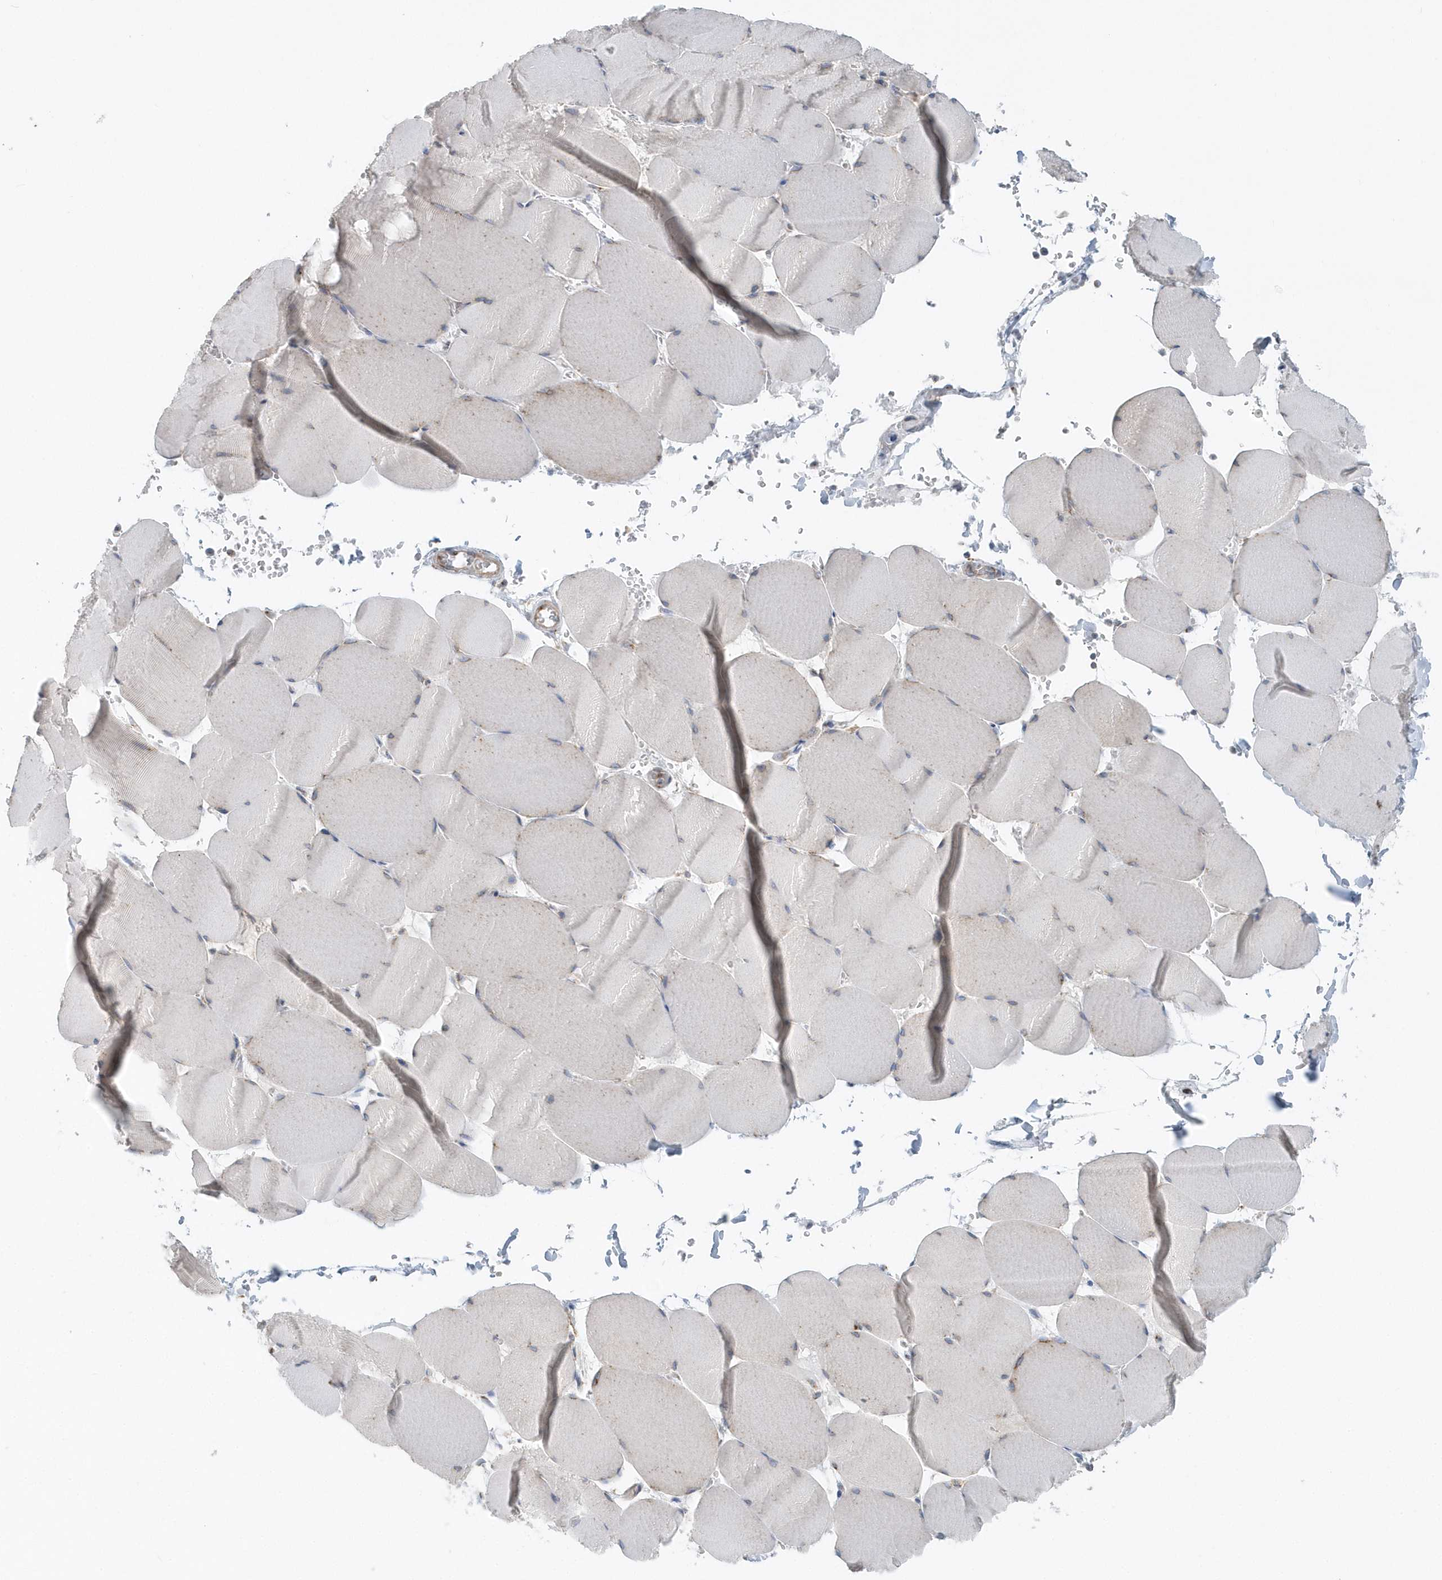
{"staining": {"intensity": "negative", "quantity": "none", "location": "none"}, "tissue": "skeletal muscle", "cell_type": "Myocytes", "image_type": "normal", "snomed": [{"axis": "morphology", "description": "Normal tissue, NOS"}, {"axis": "topography", "description": "Skeletal muscle"}, {"axis": "topography", "description": "Head-Neck"}], "caption": "Protein analysis of unremarkable skeletal muscle exhibits no significant positivity in myocytes. (DAB IHC, high magnification).", "gene": "EIF3C", "patient": {"sex": "male", "age": 66}}